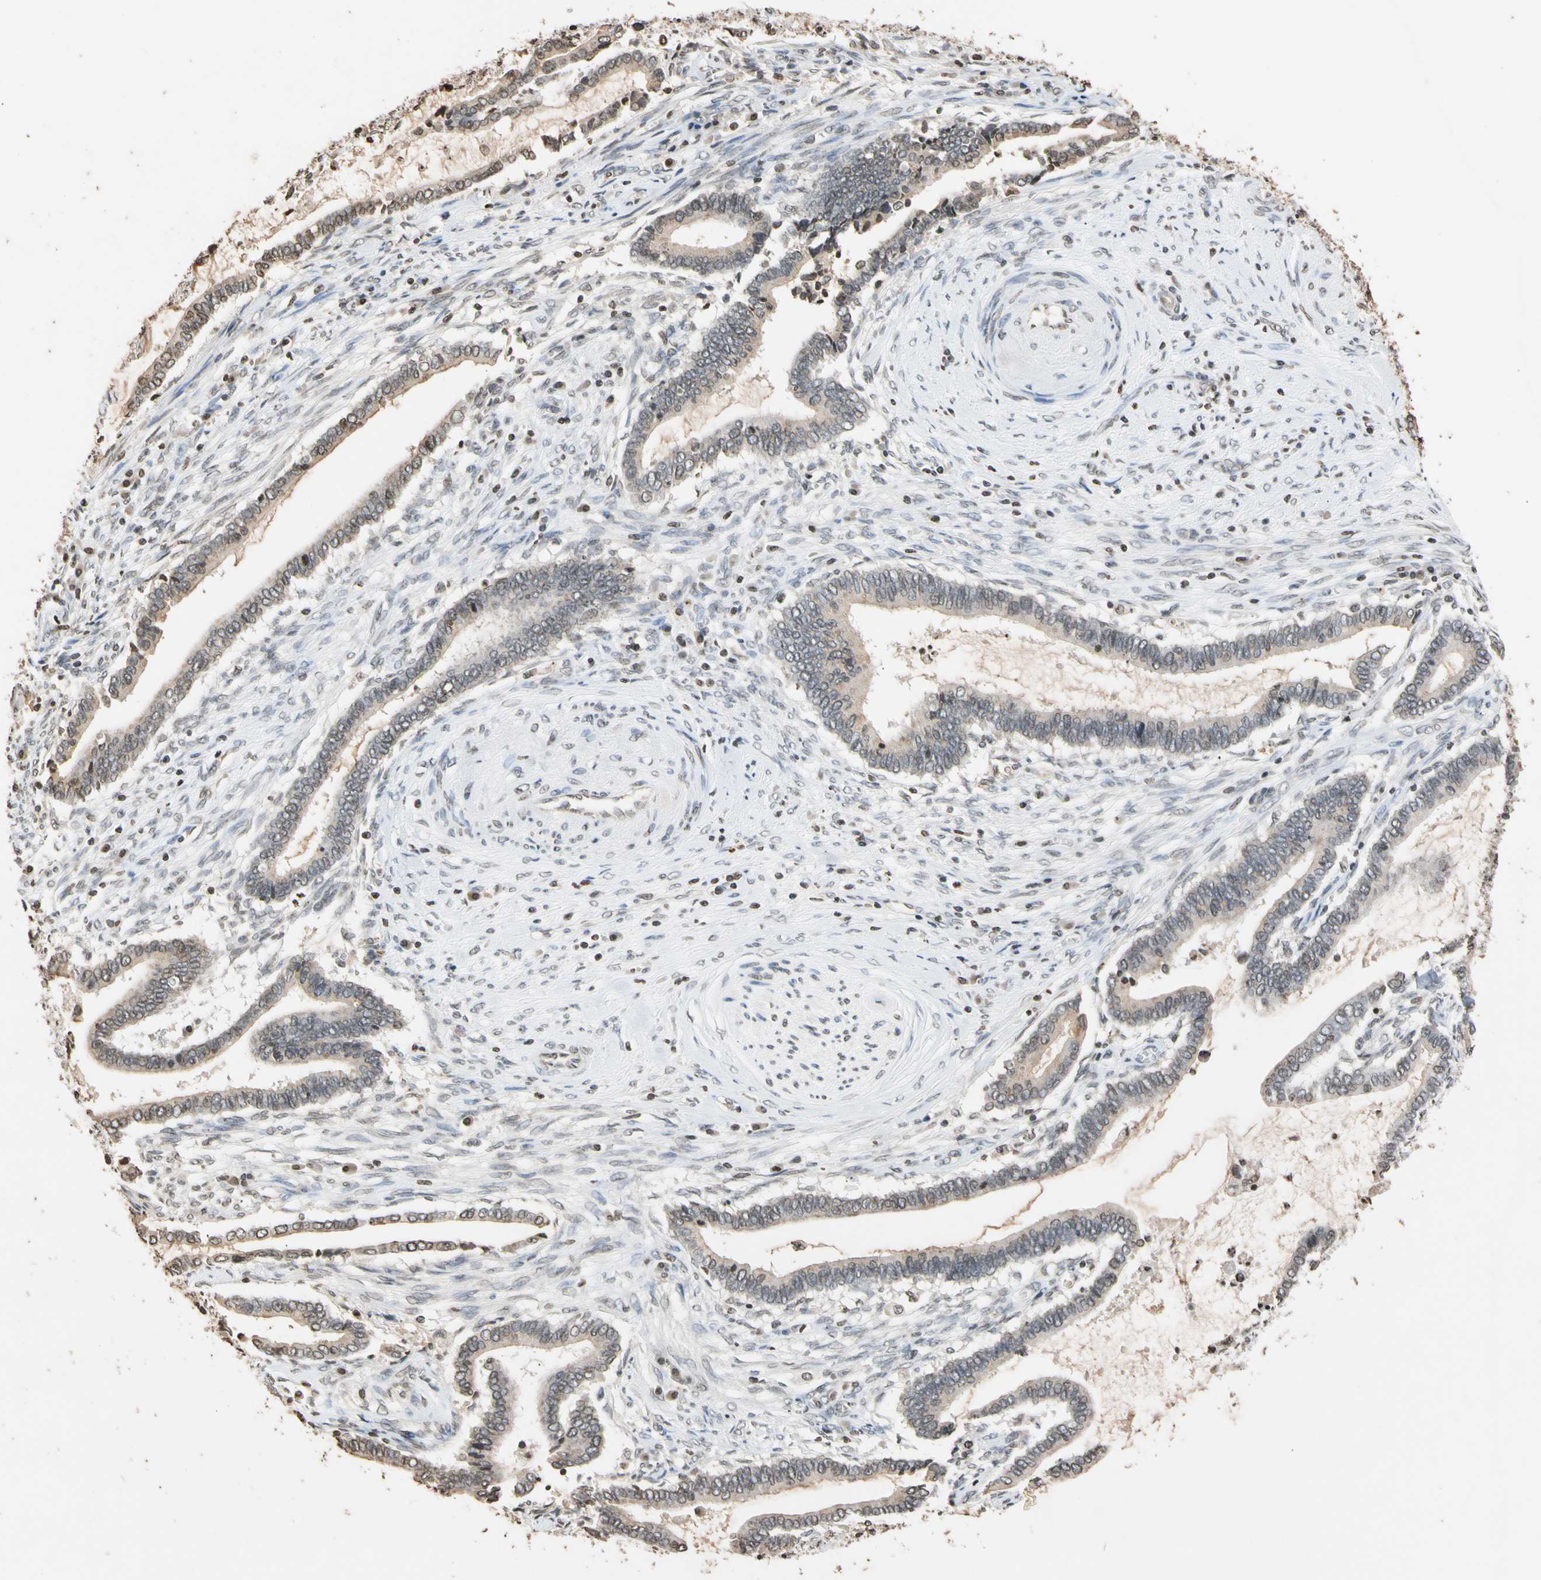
{"staining": {"intensity": "weak", "quantity": ">75%", "location": "cytoplasmic/membranous"}, "tissue": "cervical cancer", "cell_type": "Tumor cells", "image_type": "cancer", "snomed": [{"axis": "morphology", "description": "Adenocarcinoma, NOS"}, {"axis": "topography", "description": "Cervix"}], "caption": "IHC photomicrograph of human cervical adenocarcinoma stained for a protein (brown), which reveals low levels of weak cytoplasmic/membranous staining in about >75% of tumor cells.", "gene": "GPX4", "patient": {"sex": "female", "age": 44}}